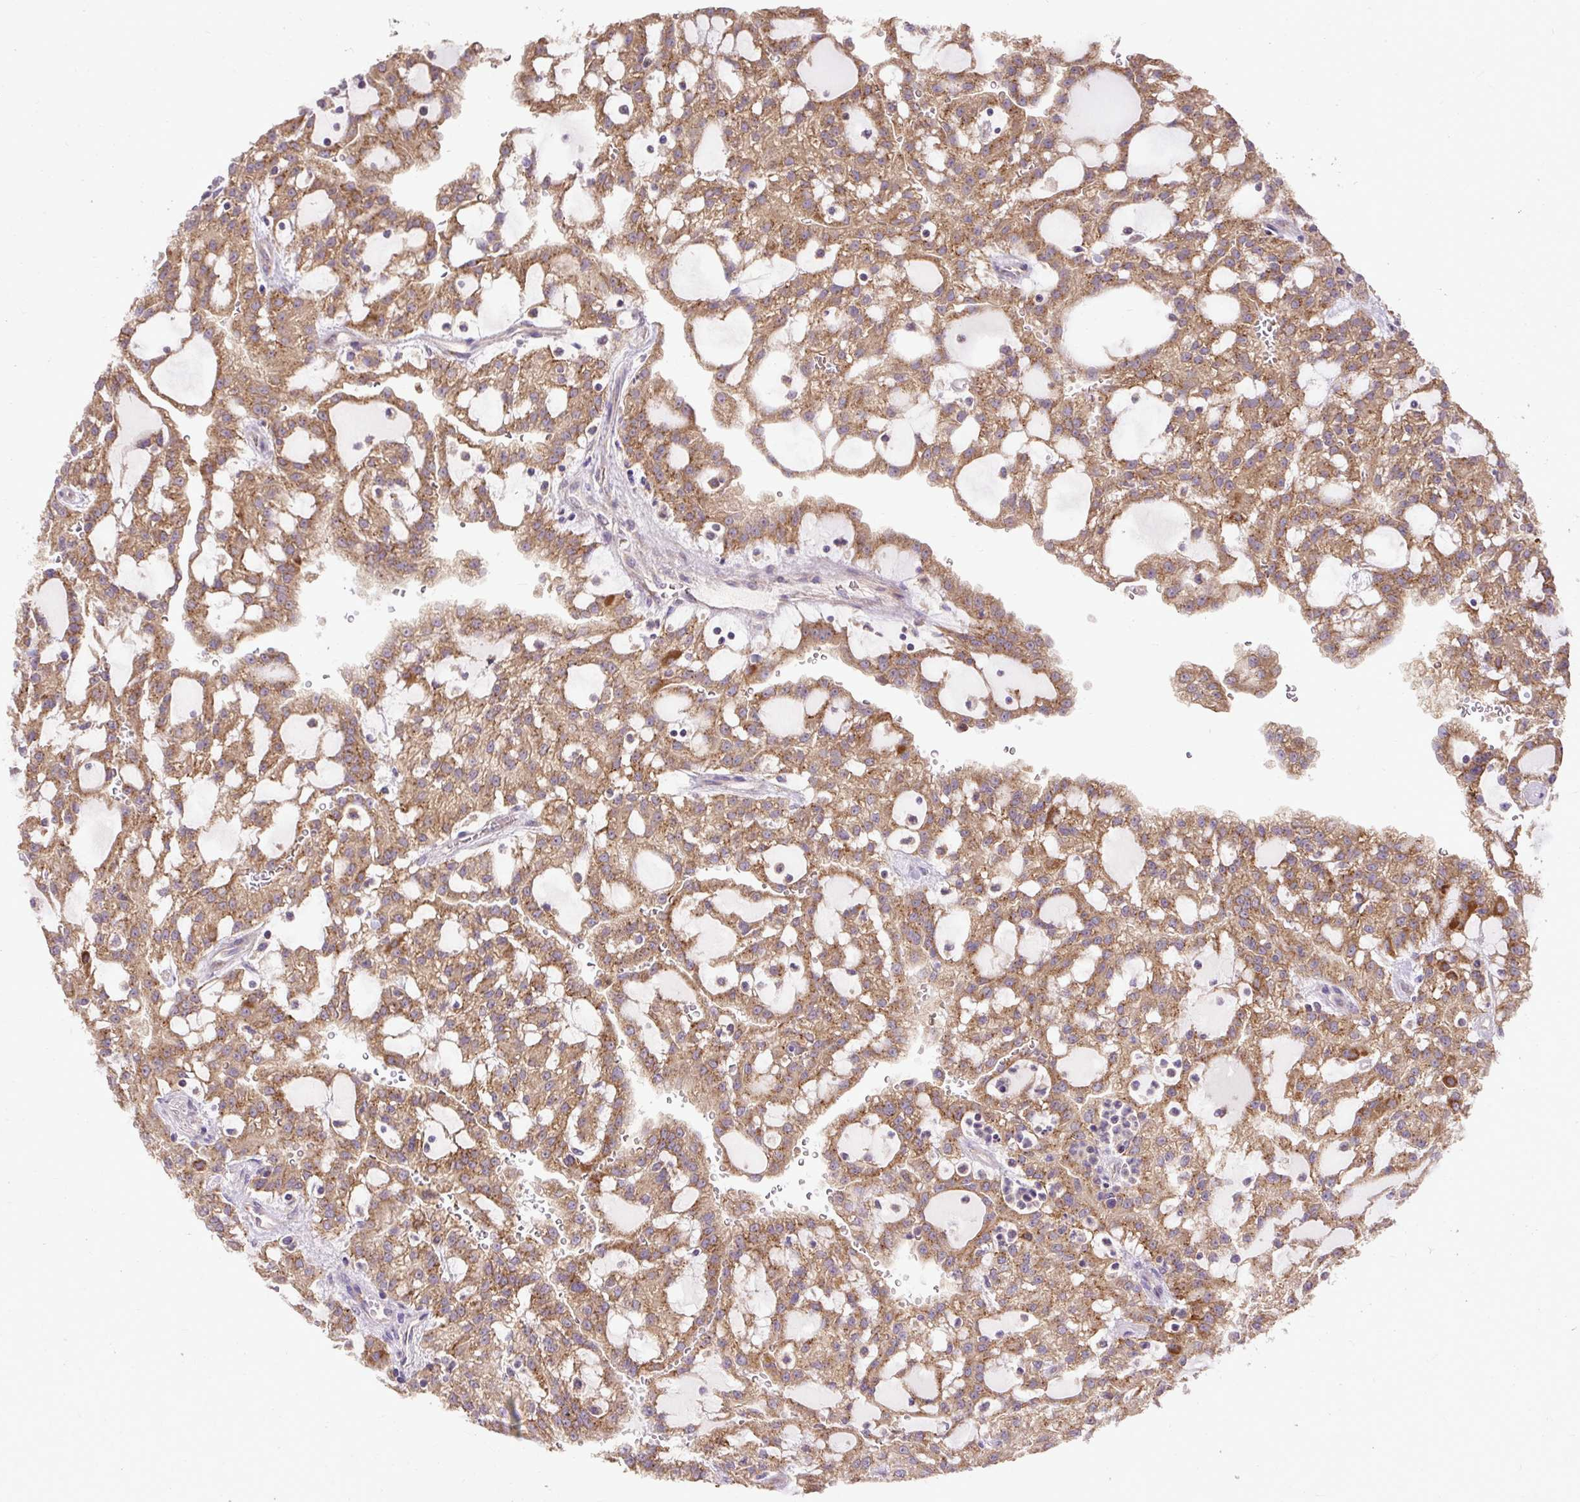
{"staining": {"intensity": "moderate", "quantity": ">75%", "location": "cytoplasmic/membranous"}, "tissue": "renal cancer", "cell_type": "Tumor cells", "image_type": "cancer", "snomed": [{"axis": "morphology", "description": "Adenocarcinoma, NOS"}, {"axis": "topography", "description": "Kidney"}], "caption": "A high-resolution micrograph shows immunohistochemistry (IHC) staining of renal adenocarcinoma, which demonstrates moderate cytoplasmic/membranous expression in about >75% of tumor cells. (Stains: DAB (3,3'-diaminobenzidine) in brown, nuclei in blue, Microscopy: brightfield microscopy at high magnification).", "gene": "ABR", "patient": {"sex": "male", "age": 63}}